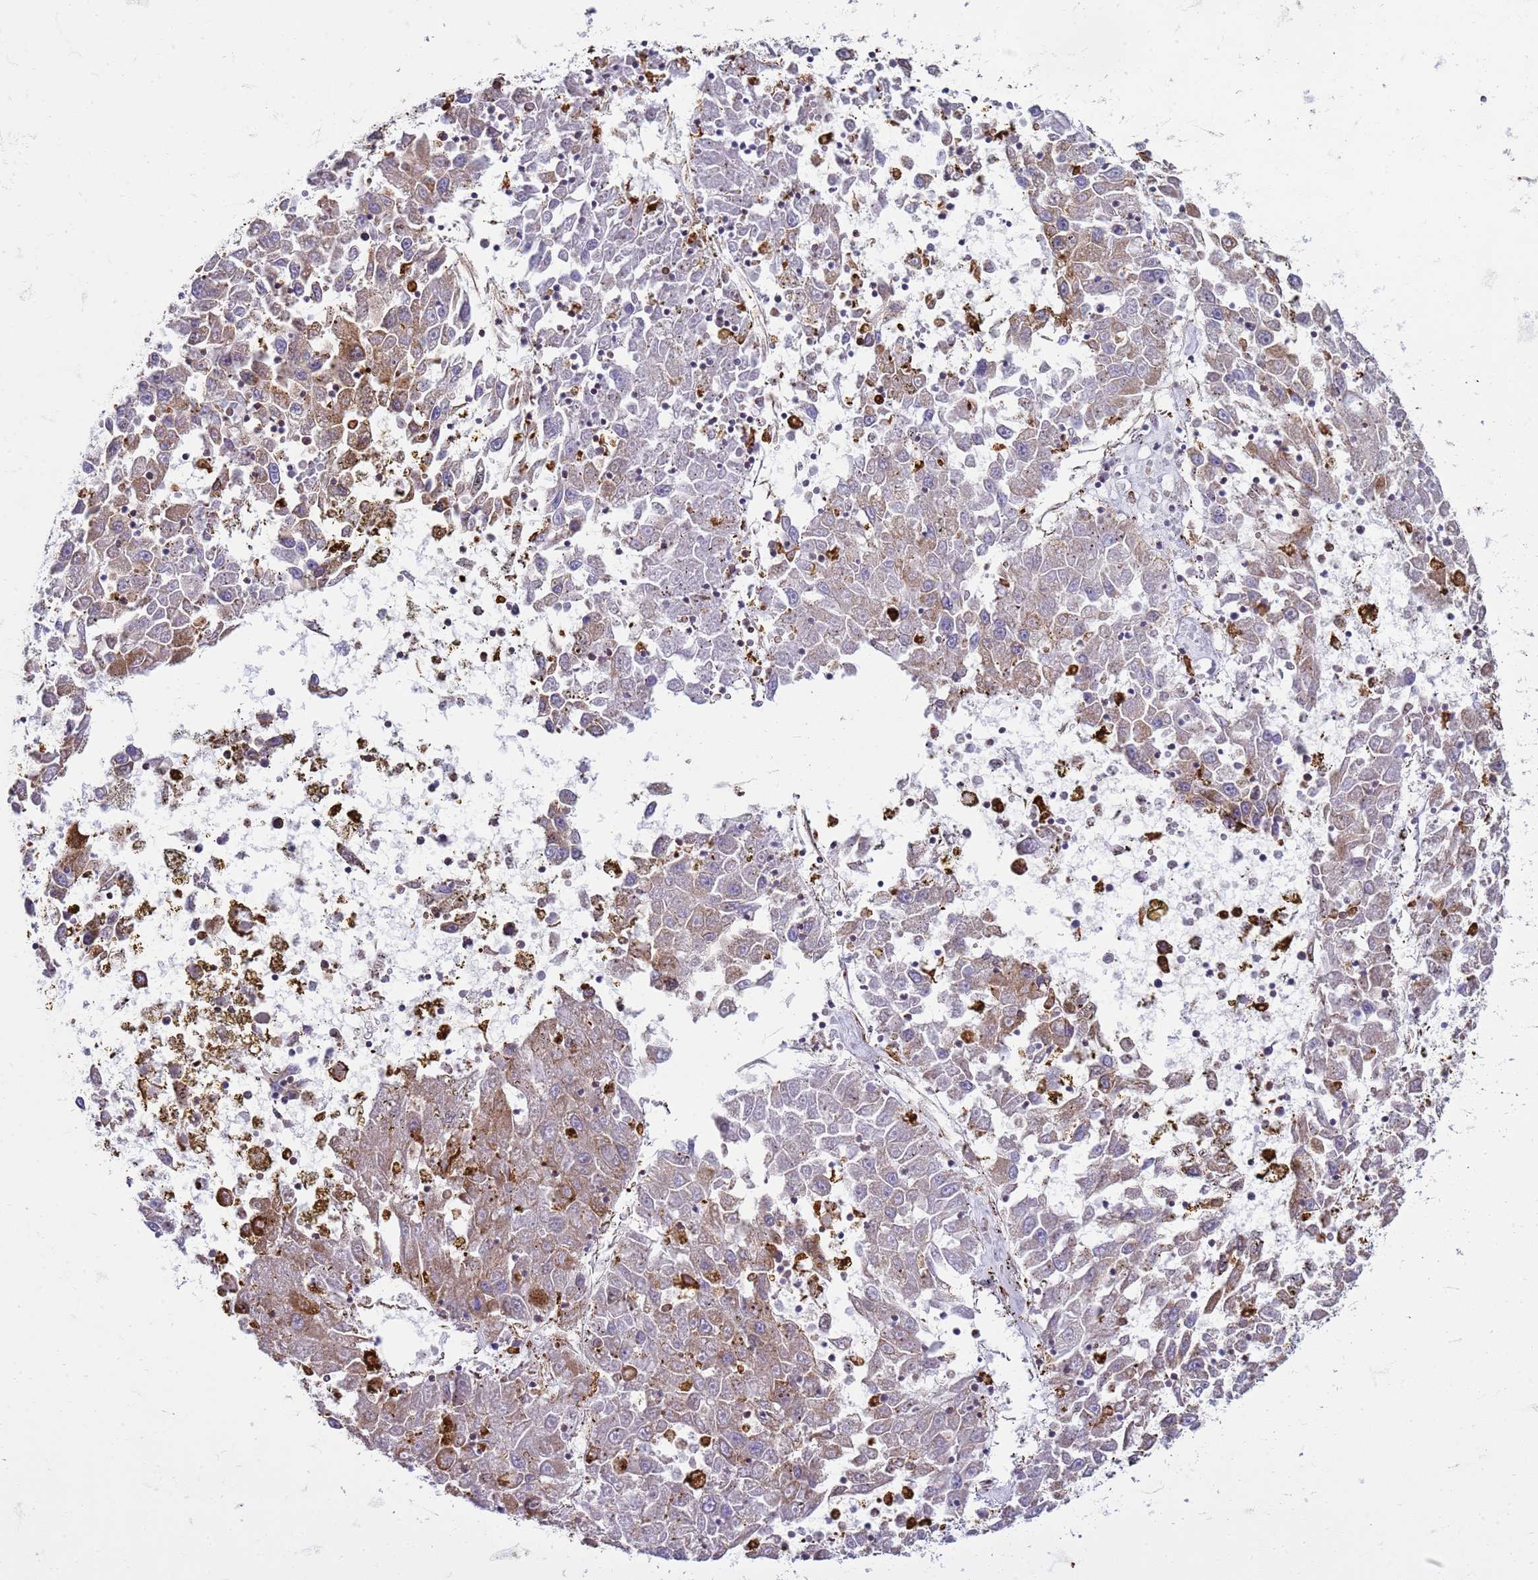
{"staining": {"intensity": "moderate", "quantity": "<25%", "location": "cytoplasmic/membranous"}, "tissue": "liver cancer", "cell_type": "Tumor cells", "image_type": "cancer", "snomed": [{"axis": "morphology", "description": "Carcinoma, Hepatocellular, NOS"}, {"axis": "topography", "description": "Liver"}], "caption": "Immunohistochemistry (IHC) (DAB) staining of human hepatocellular carcinoma (liver) exhibits moderate cytoplasmic/membranous protein positivity in about <25% of tumor cells. Immunohistochemistry (IHC) stains the protein of interest in brown and the nuclei are stained blue.", "gene": "PDK3", "patient": {"sex": "male", "age": 49}}